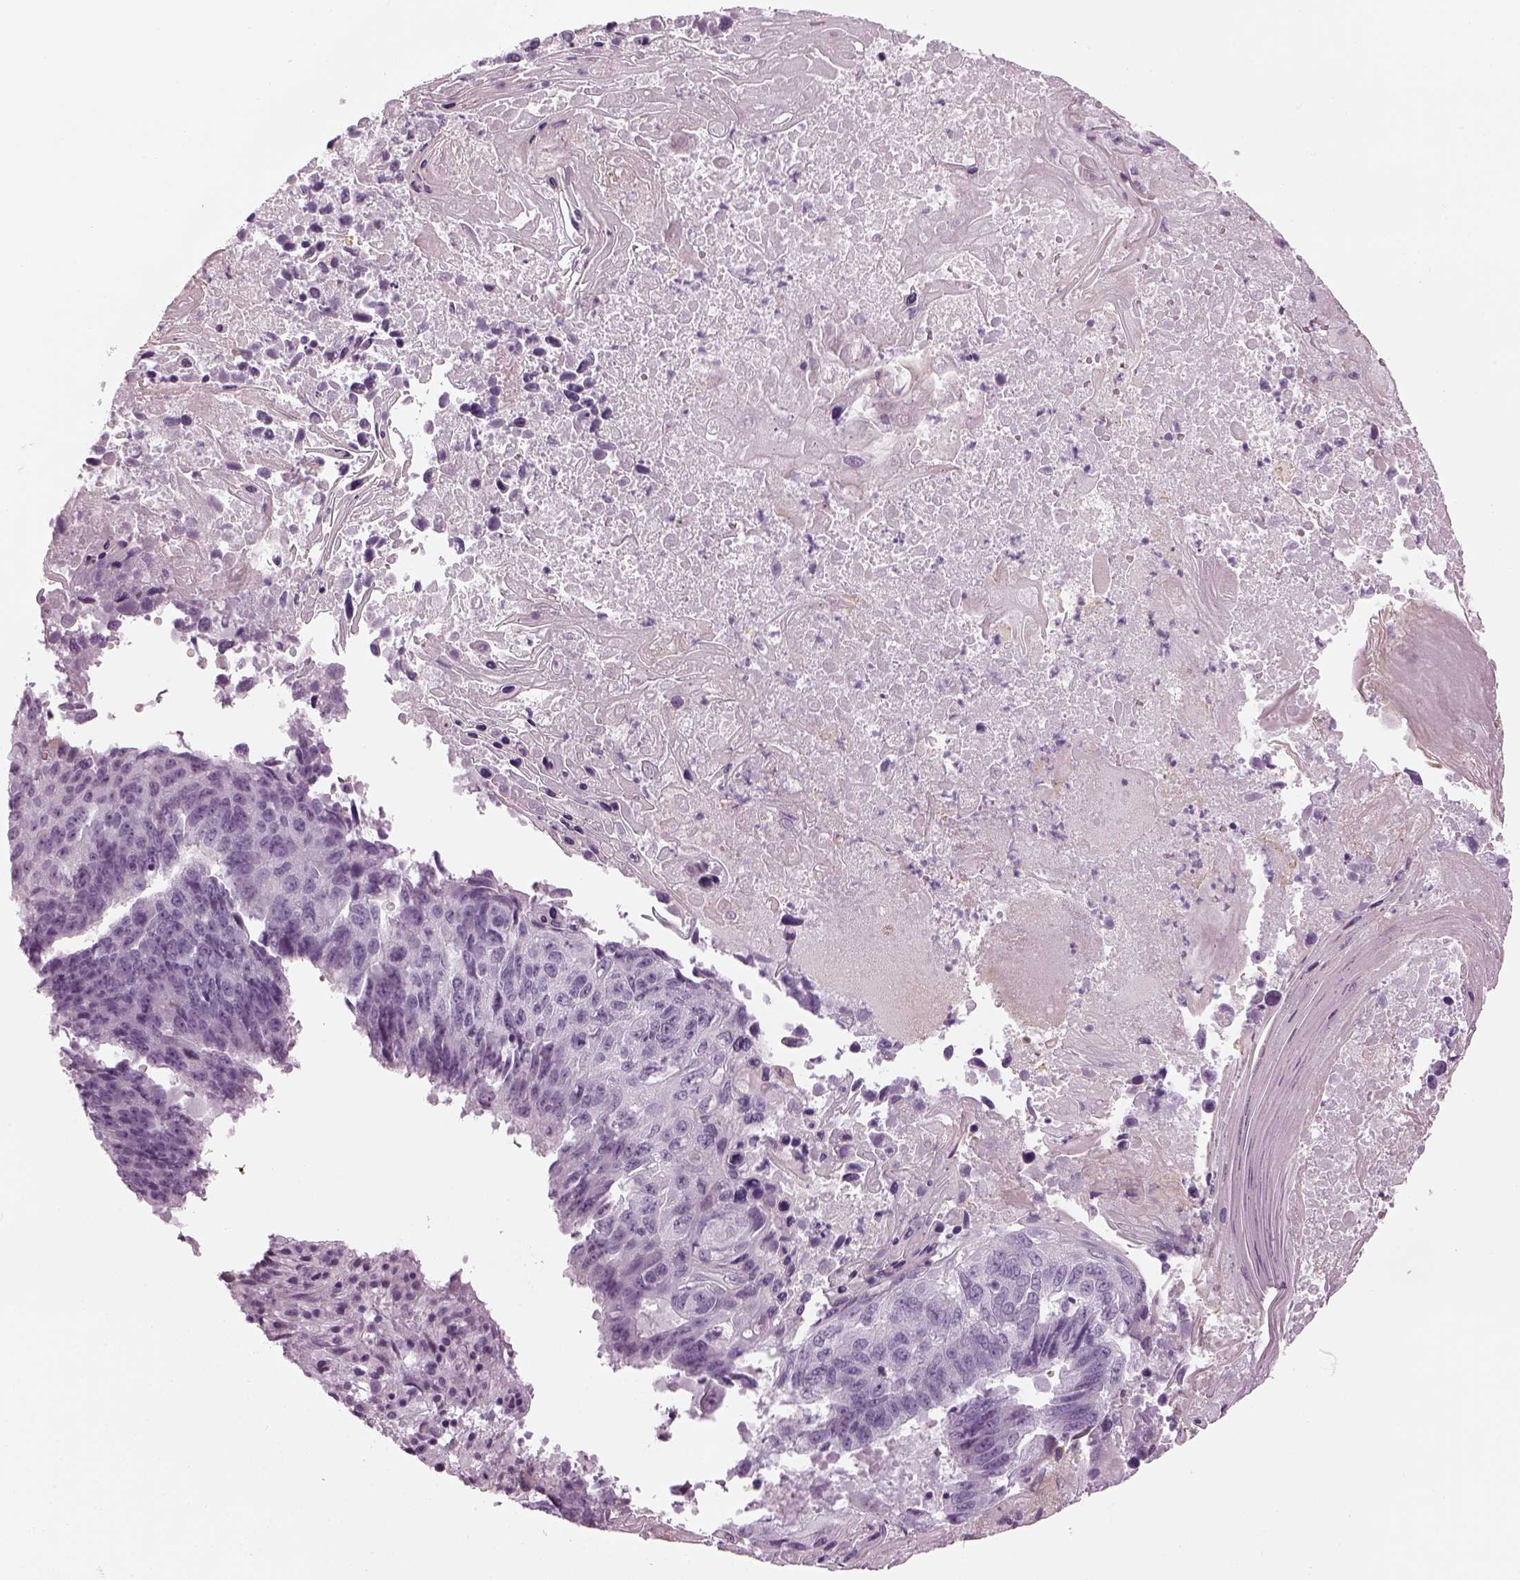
{"staining": {"intensity": "negative", "quantity": "none", "location": "none"}, "tissue": "lung cancer", "cell_type": "Tumor cells", "image_type": "cancer", "snomed": [{"axis": "morphology", "description": "Squamous cell carcinoma, NOS"}, {"axis": "topography", "description": "Lung"}], "caption": "IHC micrograph of neoplastic tissue: human squamous cell carcinoma (lung) stained with DAB (3,3'-diaminobenzidine) demonstrates no significant protein staining in tumor cells.", "gene": "LRRIQ3", "patient": {"sex": "male", "age": 73}}